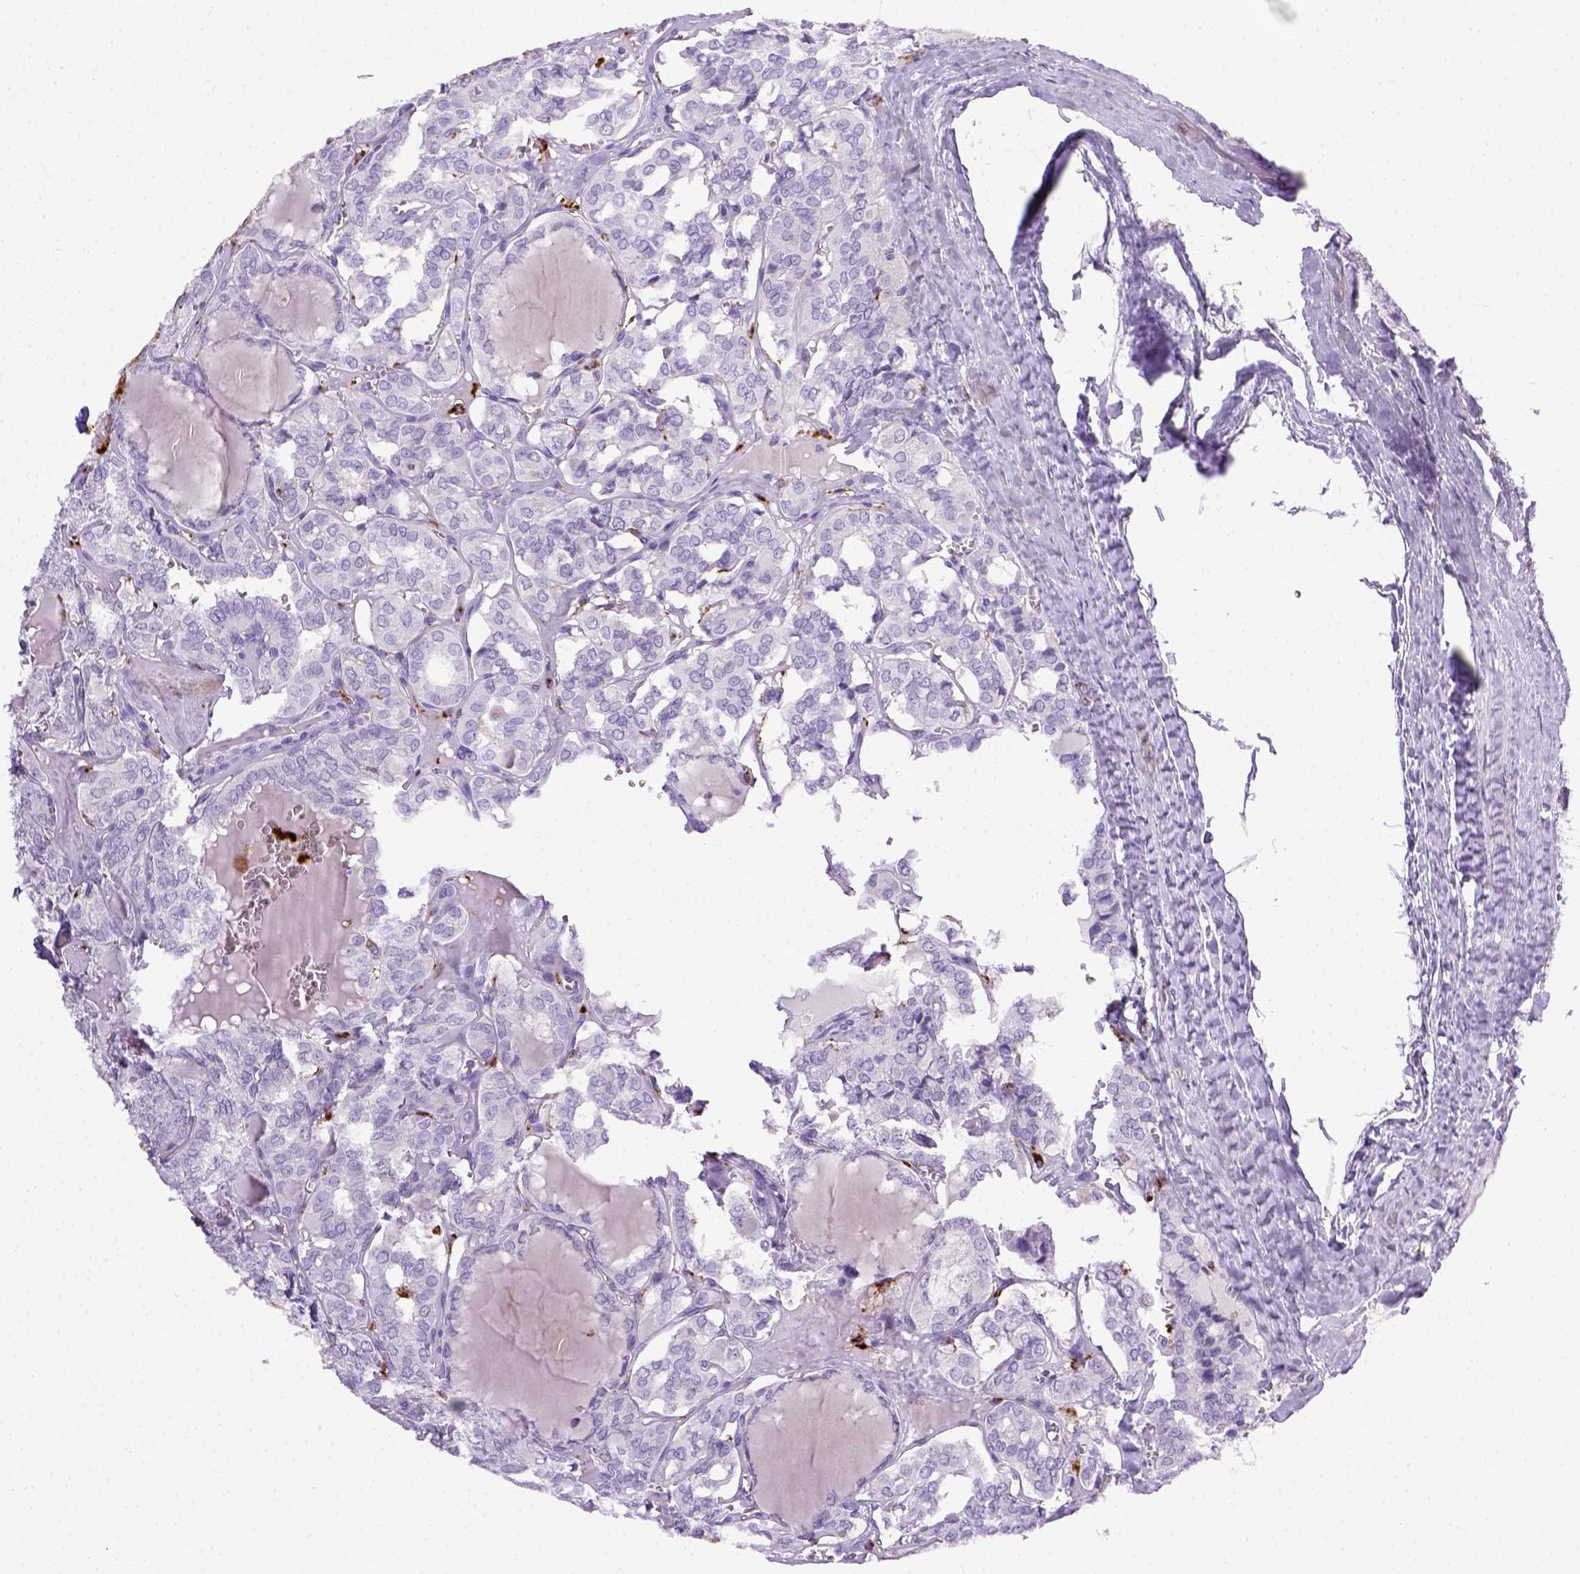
{"staining": {"intensity": "negative", "quantity": "none", "location": "none"}, "tissue": "thyroid cancer", "cell_type": "Tumor cells", "image_type": "cancer", "snomed": [{"axis": "morphology", "description": "Papillary adenocarcinoma, NOS"}, {"axis": "topography", "description": "Thyroid gland"}], "caption": "Tumor cells show no significant expression in thyroid papillary adenocarcinoma. (DAB IHC with hematoxylin counter stain).", "gene": "CD68", "patient": {"sex": "female", "age": 41}}